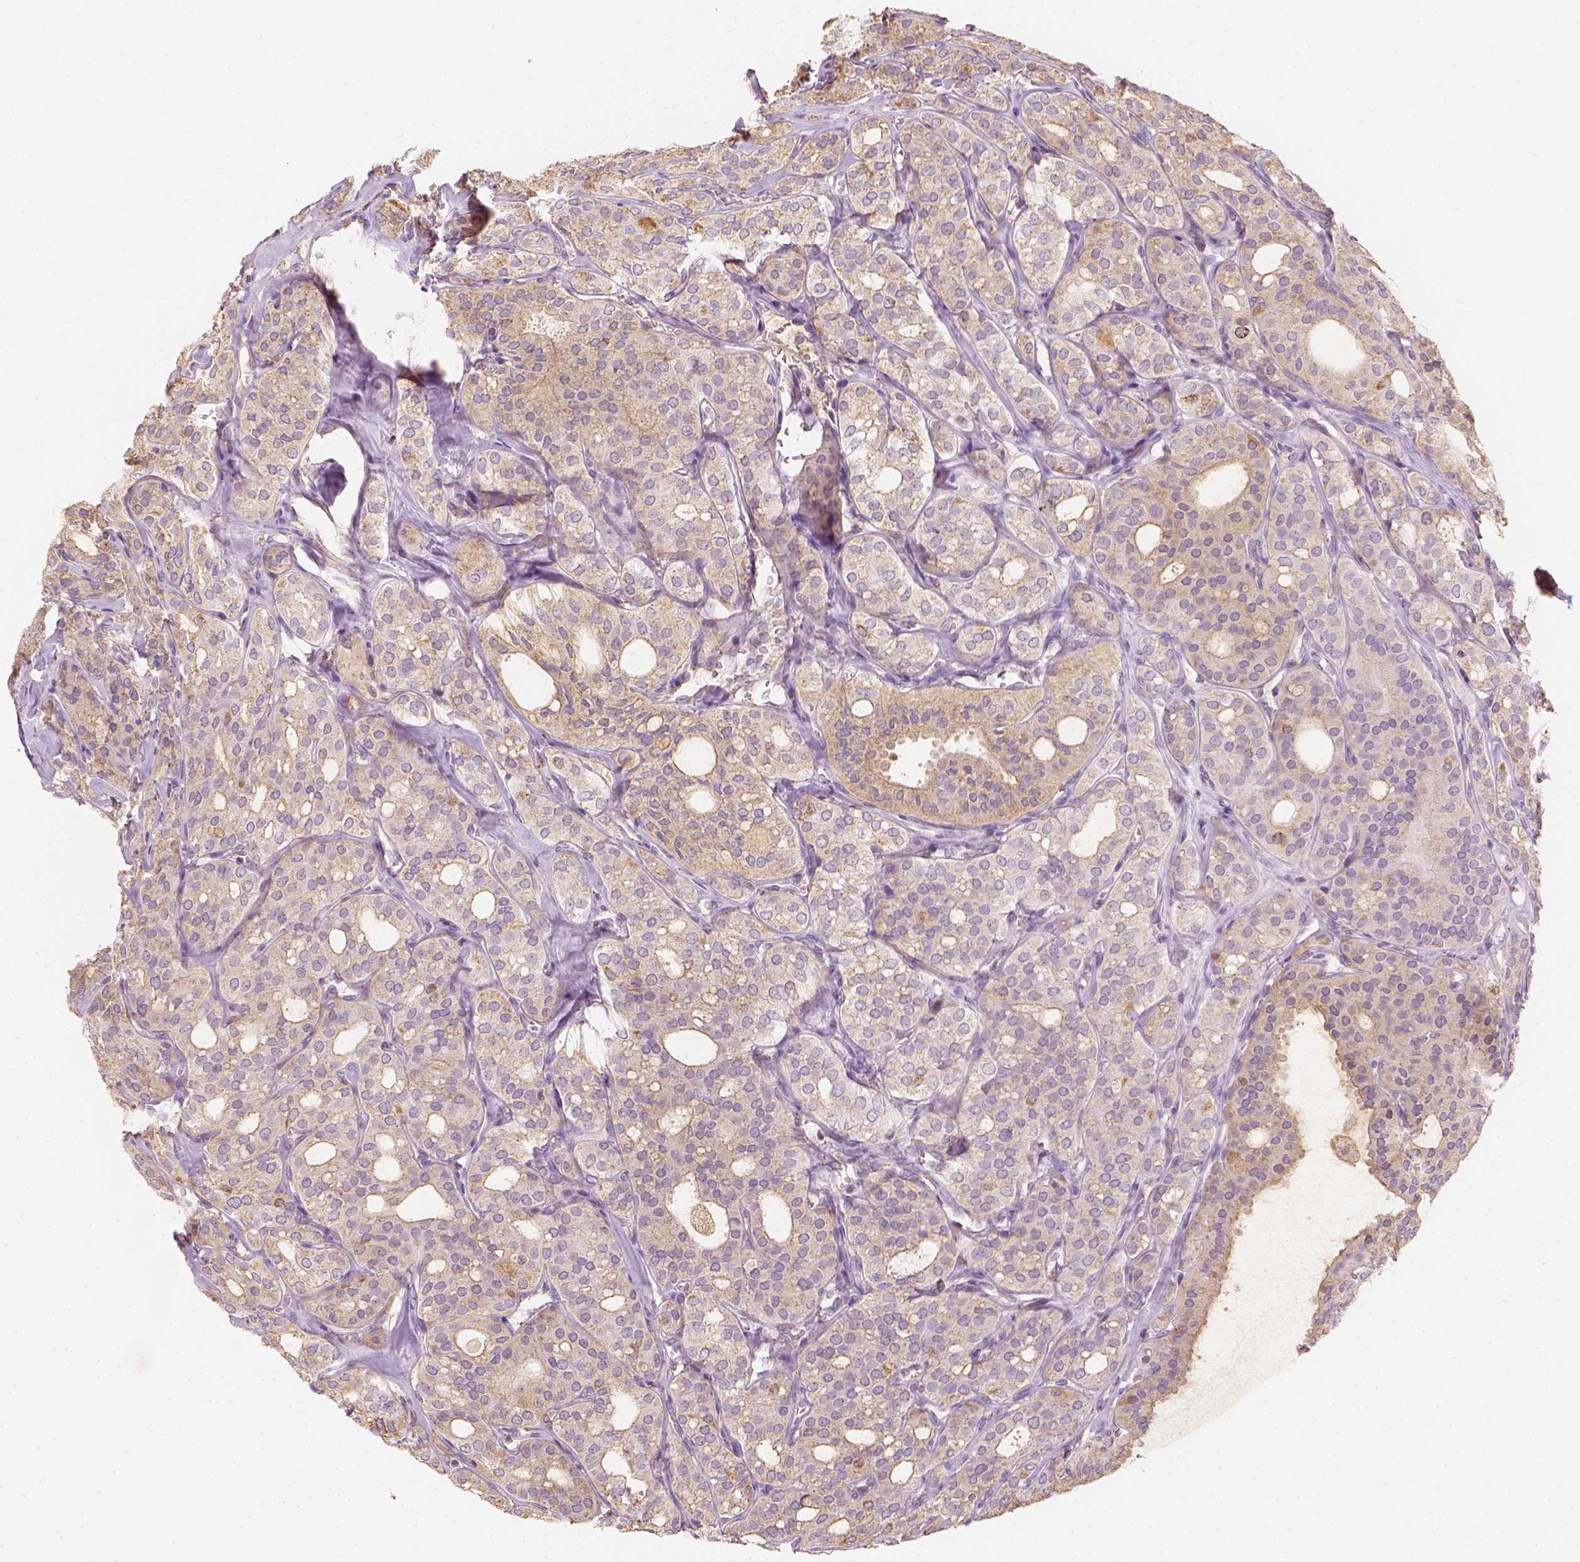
{"staining": {"intensity": "moderate", "quantity": ">75%", "location": "cytoplasmic/membranous"}, "tissue": "thyroid cancer", "cell_type": "Tumor cells", "image_type": "cancer", "snomed": [{"axis": "morphology", "description": "Follicular adenoma carcinoma, NOS"}, {"axis": "topography", "description": "Thyroid gland"}], "caption": "A medium amount of moderate cytoplasmic/membranous staining is identified in approximately >75% of tumor cells in thyroid follicular adenoma carcinoma tissue.", "gene": "LCA5", "patient": {"sex": "male", "age": 75}}